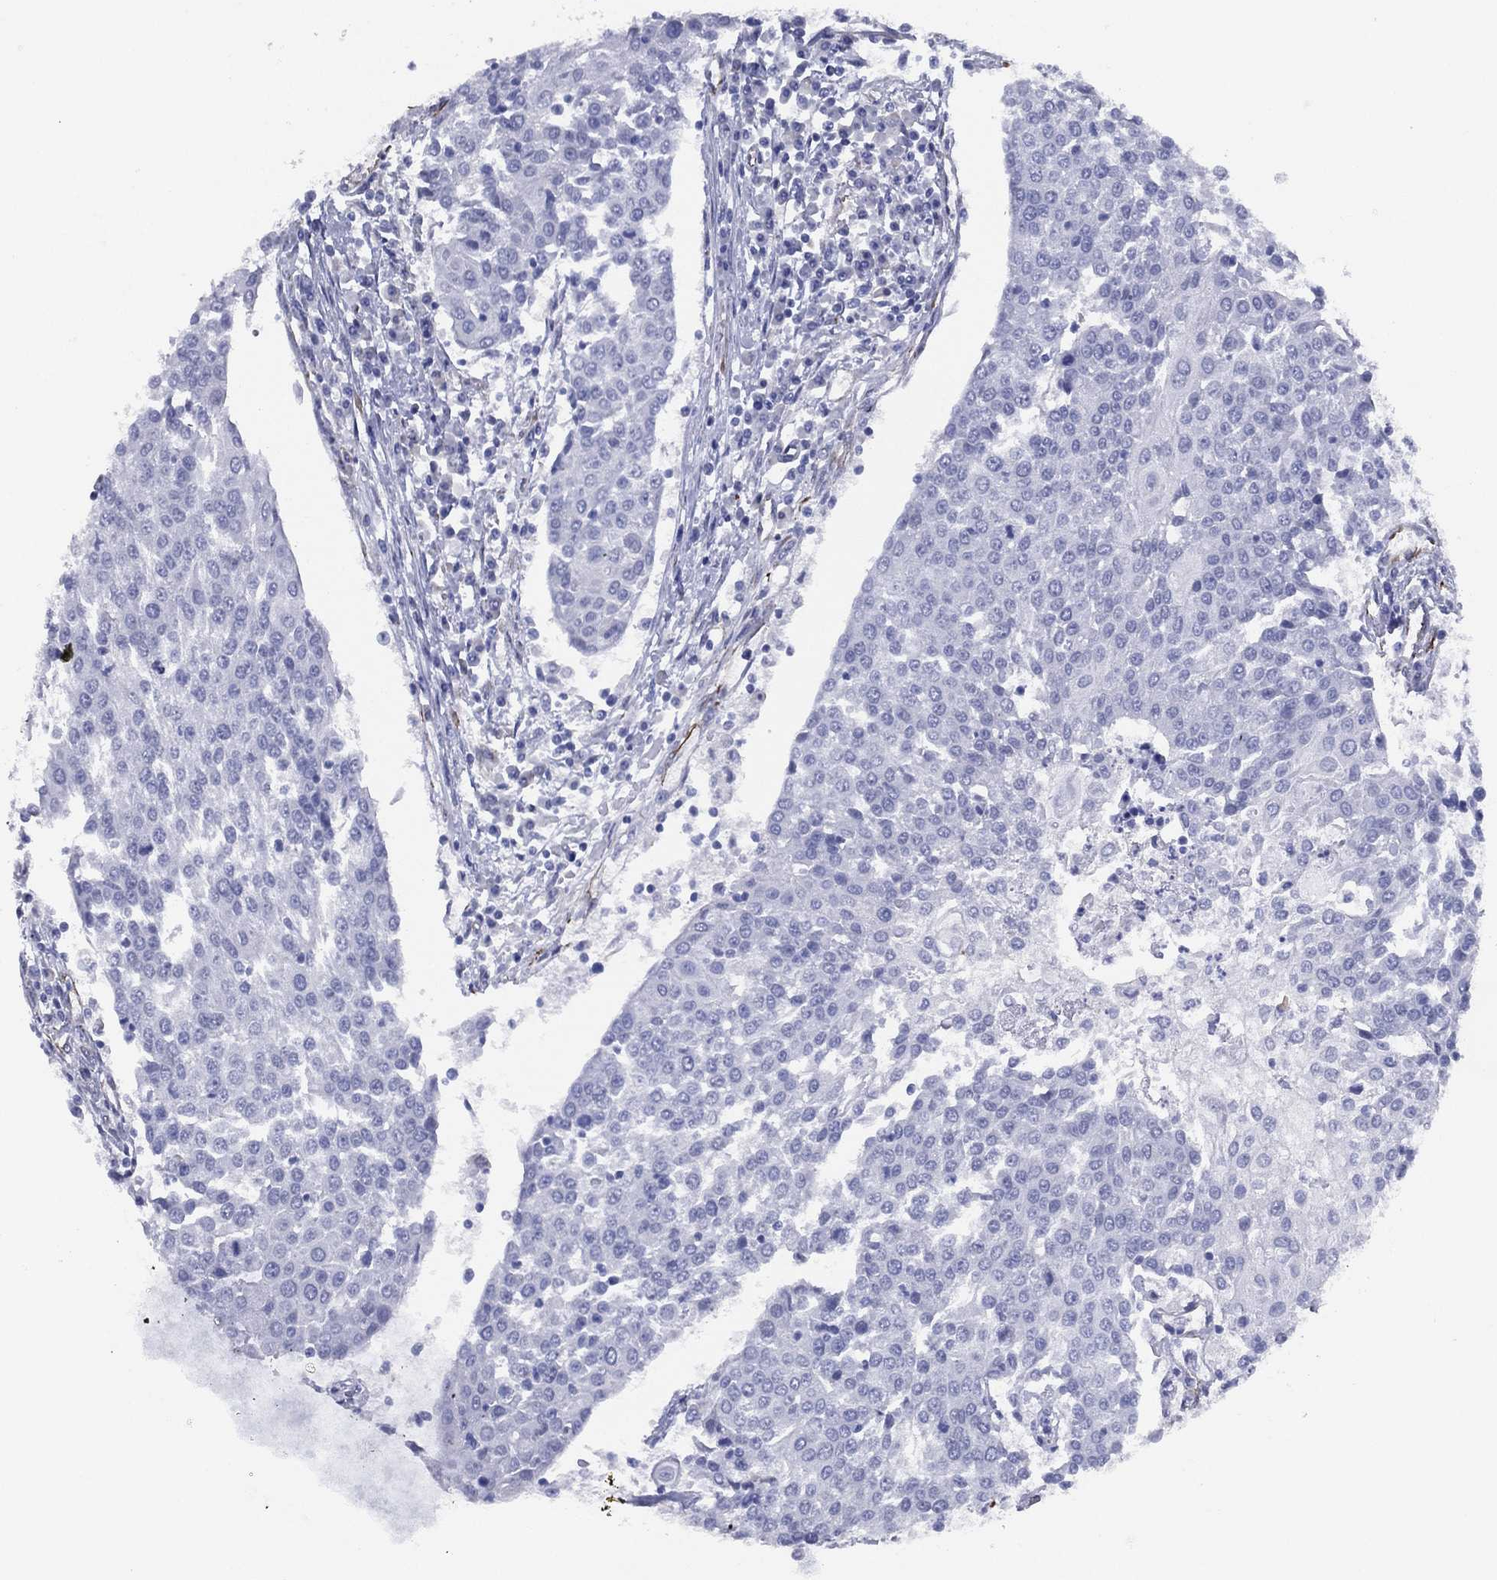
{"staining": {"intensity": "negative", "quantity": "none", "location": "none"}, "tissue": "urothelial cancer", "cell_type": "Tumor cells", "image_type": "cancer", "snomed": [{"axis": "morphology", "description": "Urothelial carcinoma, High grade"}, {"axis": "topography", "description": "Urinary bladder"}], "caption": "There is no significant staining in tumor cells of urothelial cancer.", "gene": "MAS1", "patient": {"sex": "female", "age": 85}}